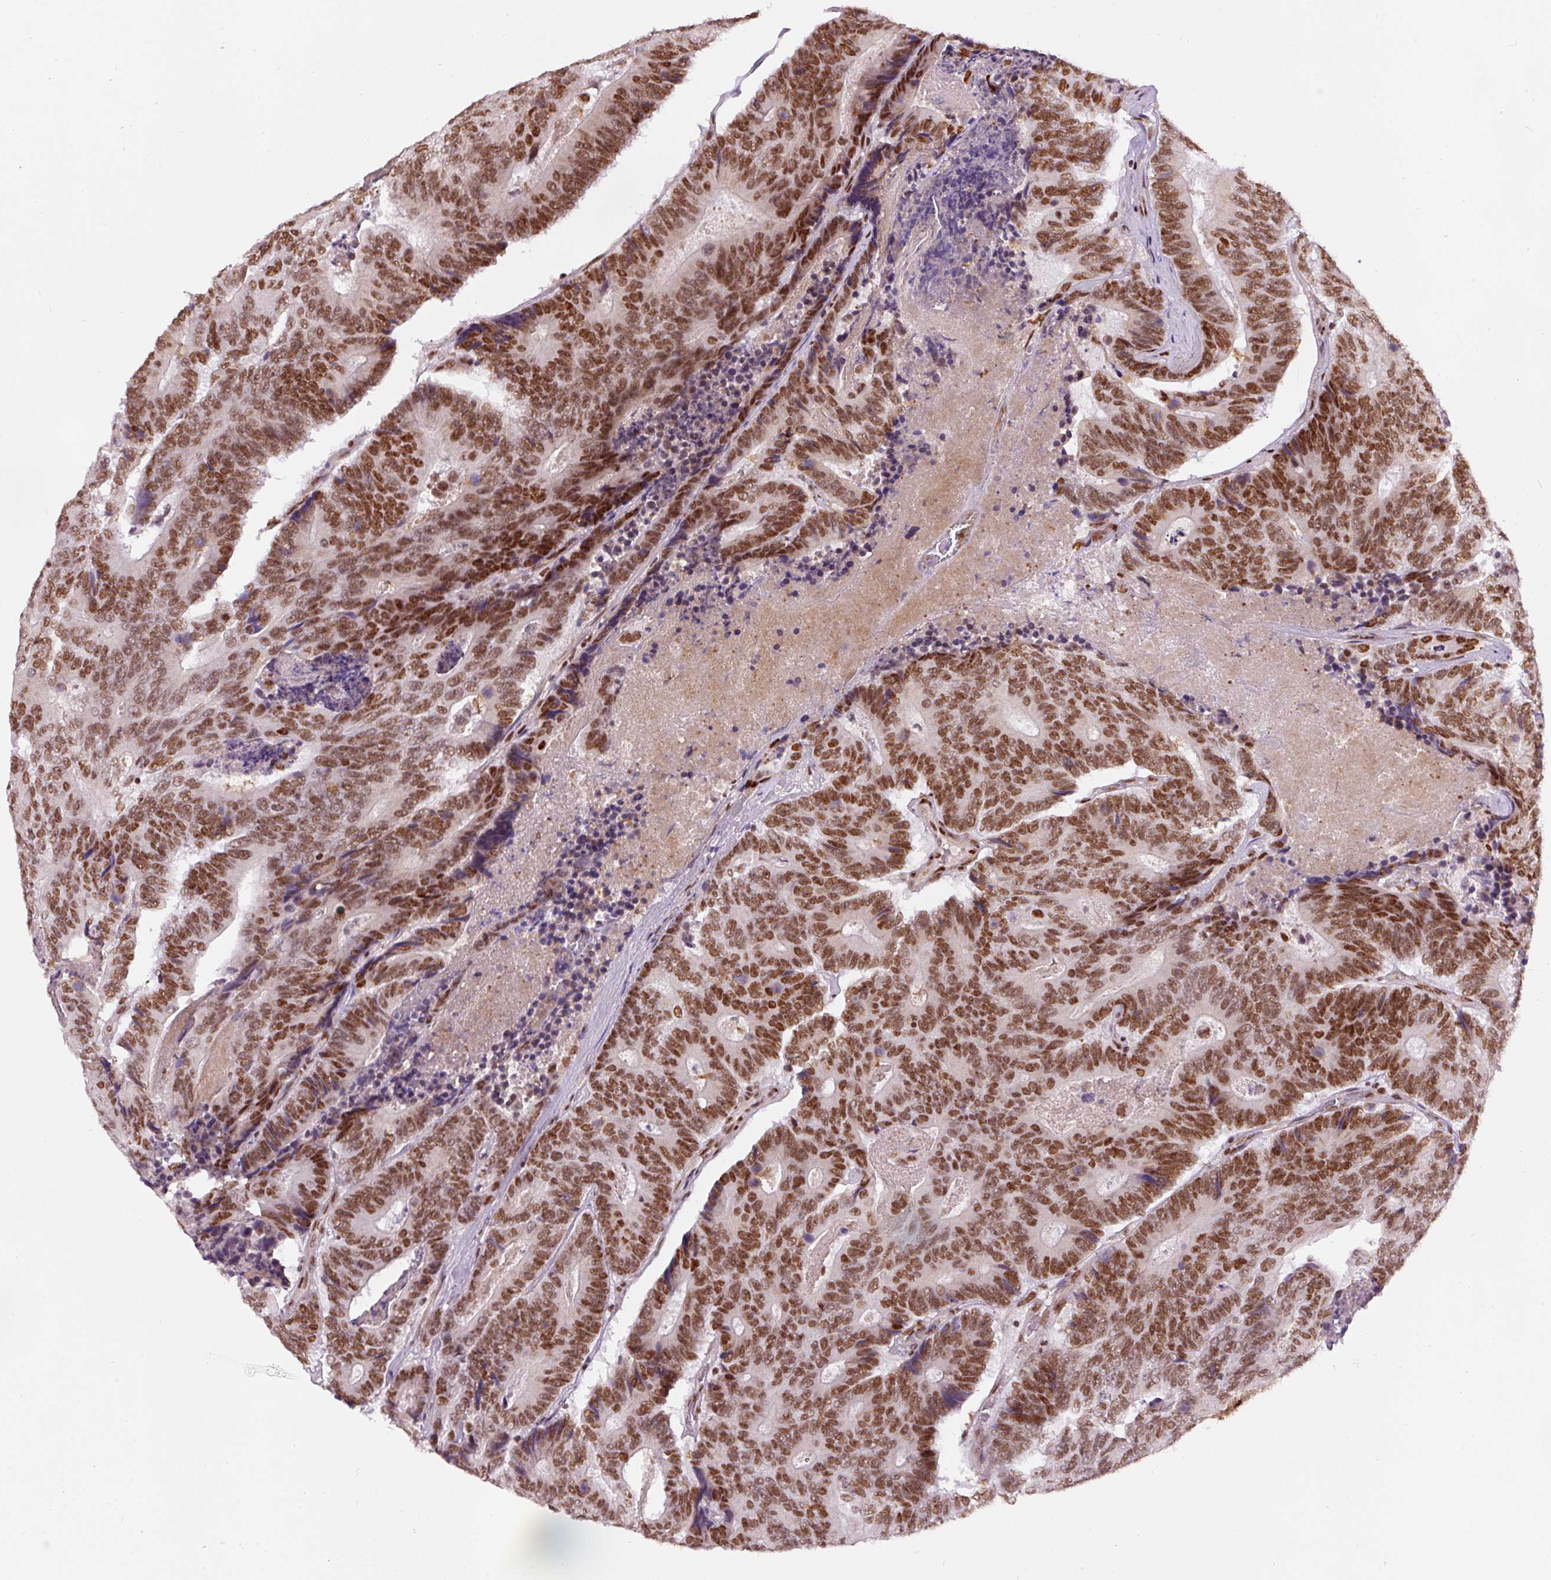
{"staining": {"intensity": "strong", "quantity": ">75%", "location": "nuclear"}, "tissue": "colorectal cancer", "cell_type": "Tumor cells", "image_type": "cancer", "snomed": [{"axis": "morphology", "description": "Adenocarcinoma, NOS"}, {"axis": "topography", "description": "Colon"}], "caption": "DAB immunohistochemical staining of colorectal adenocarcinoma demonstrates strong nuclear protein staining in approximately >75% of tumor cells. The staining was performed using DAB (3,3'-diaminobenzidine) to visualize the protein expression in brown, while the nuclei were stained in blue with hematoxylin (Magnification: 20x).", "gene": "HNRNPC", "patient": {"sex": "male", "age": 83}}